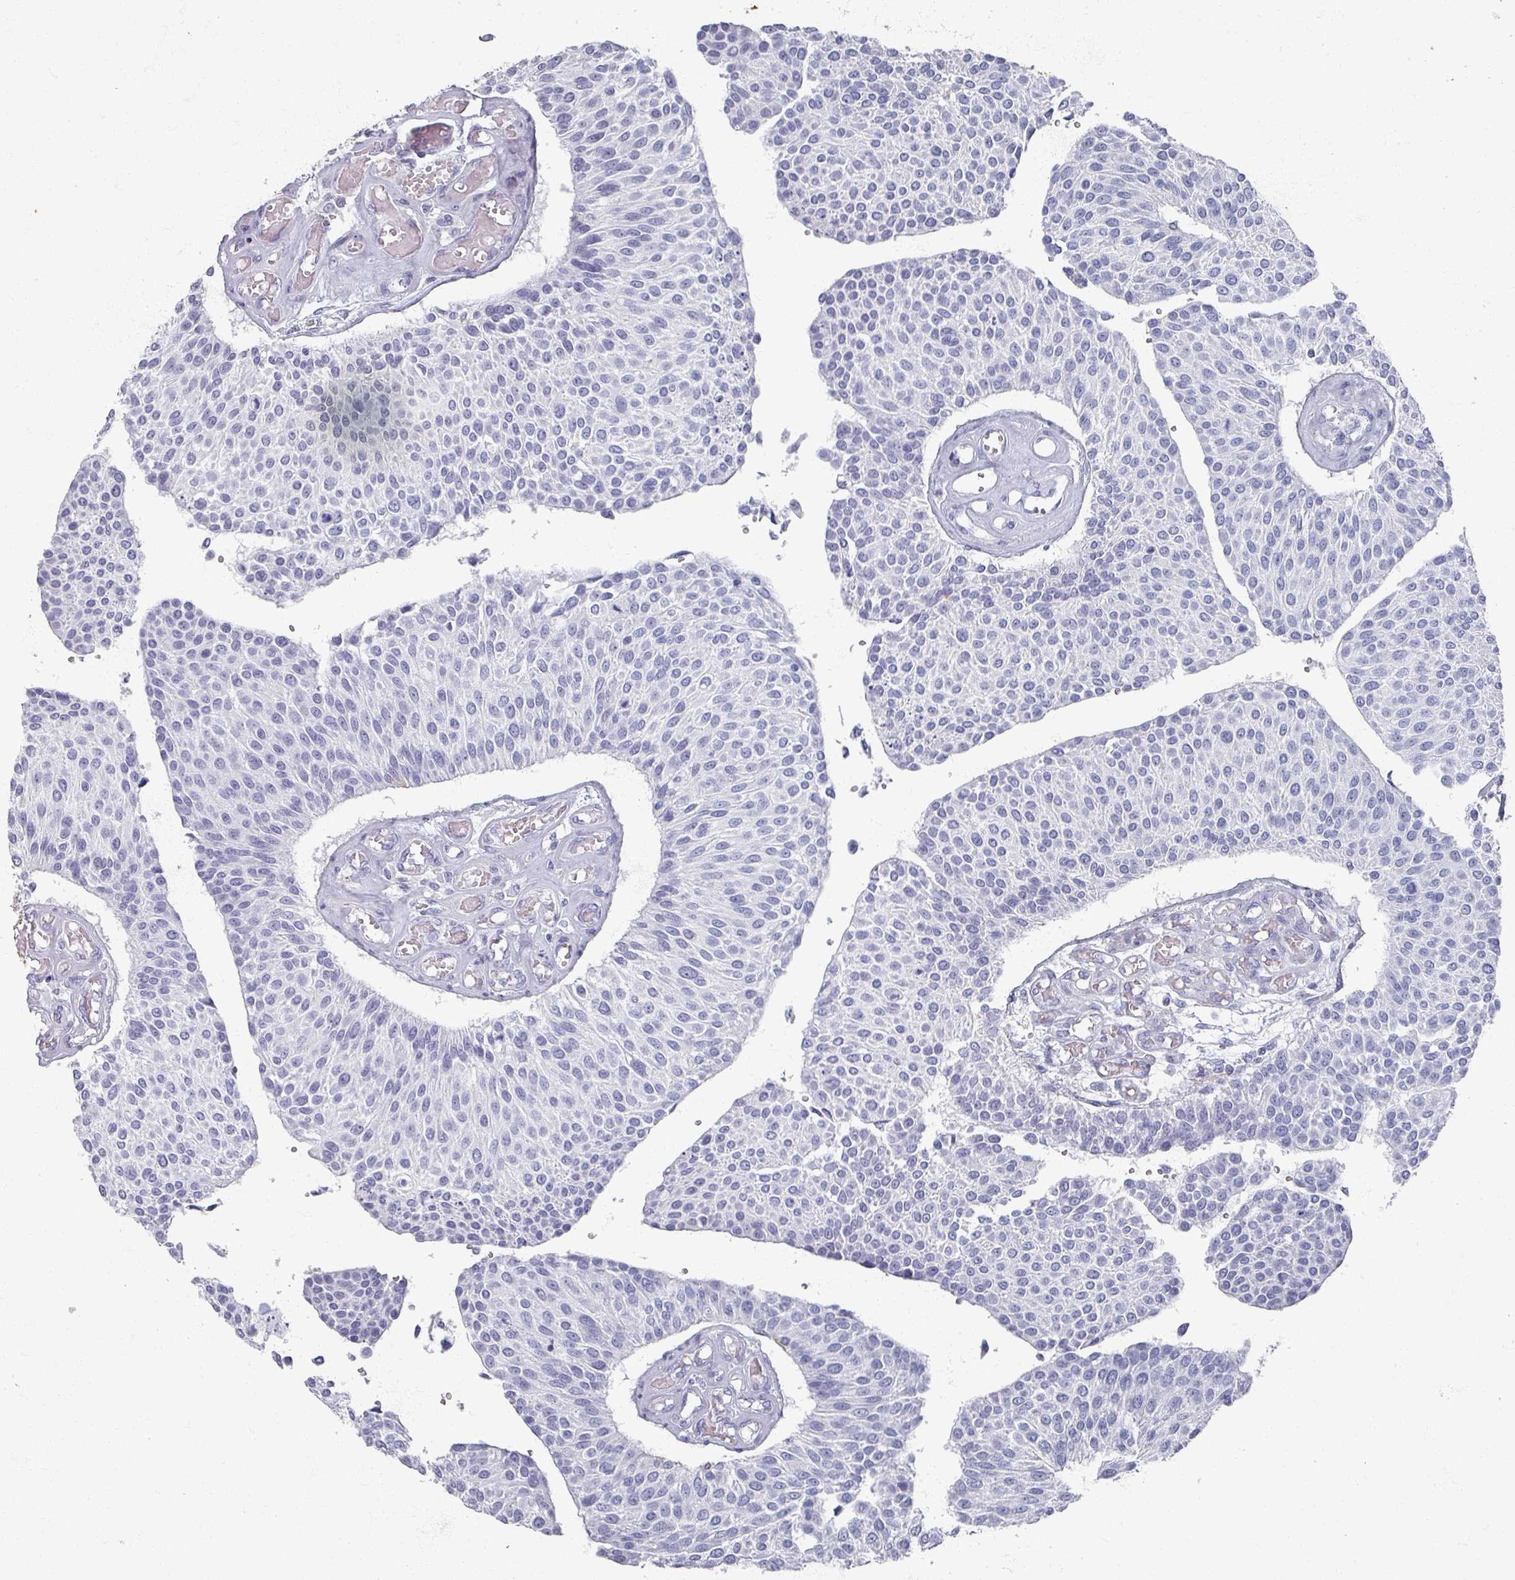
{"staining": {"intensity": "negative", "quantity": "none", "location": "none"}, "tissue": "urothelial cancer", "cell_type": "Tumor cells", "image_type": "cancer", "snomed": [{"axis": "morphology", "description": "Urothelial carcinoma, NOS"}, {"axis": "topography", "description": "Urinary bladder"}], "caption": "This is a image of immunohistochemistry (IHC) staining of transitional cell carcinoma, which shows no expression in tumor cells.", "gene": "OMG", "patient": {"sex": "male", "age": 55}}